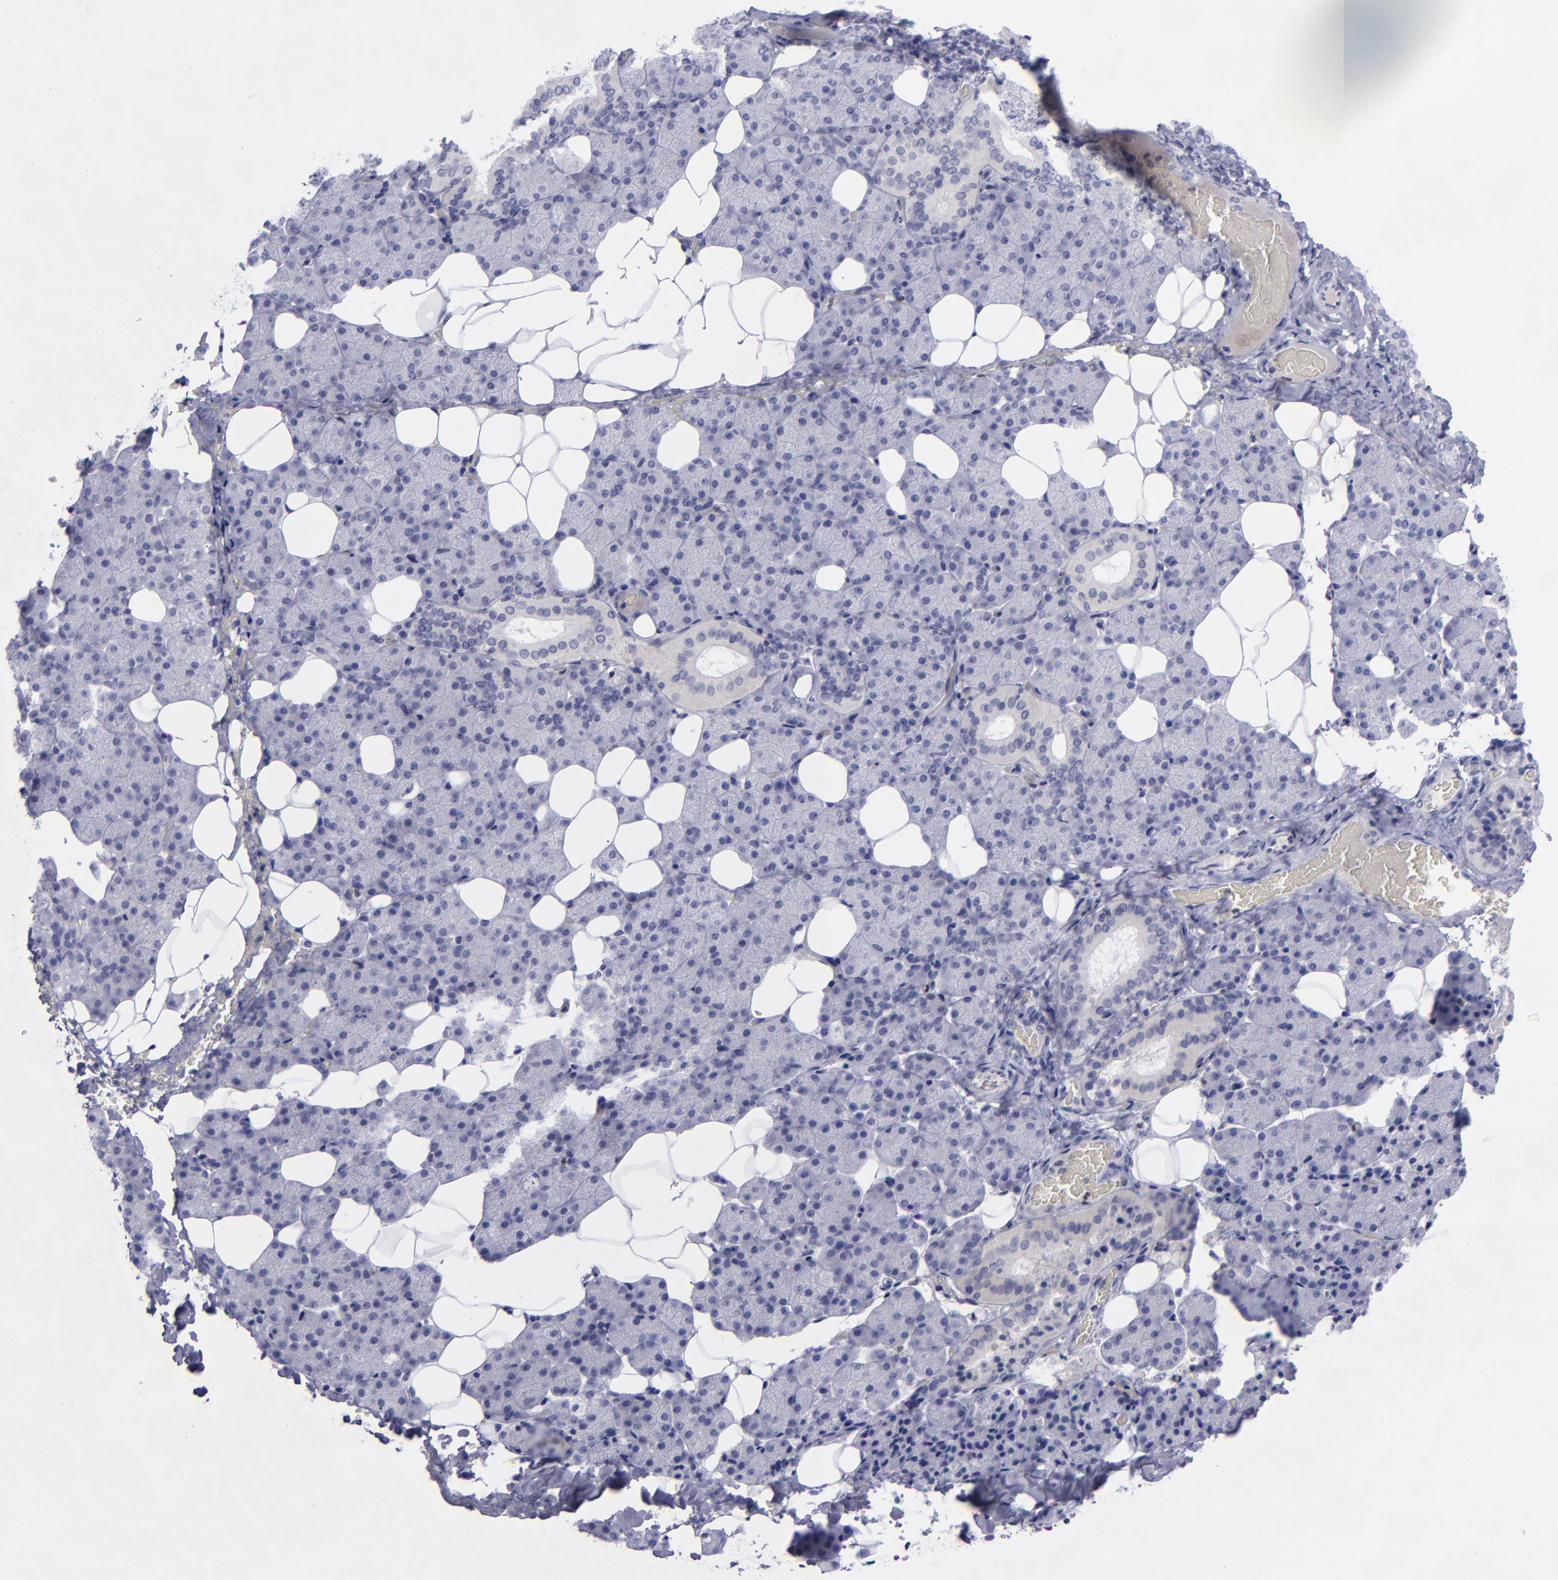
{"staining": {"intensity": "negative", "quantity": "none", "location": "none"}, "tissue": "salivary gland", "cell_type": "Glandular cells", "image_type": "normal", "snomed": [{"axis": "morphology", "description": "Normal tissue, NOS"}, {"axis": "topography", "description": "Lymph node"}, {"axis": "topography", "description": "Salivary gland"}], "caption": "Human salivary gland stained for a protein using IHC exhibits no expression in glandular cells.", "gene": "AURKA", "patient": {"sex": "male", "age": 8}}